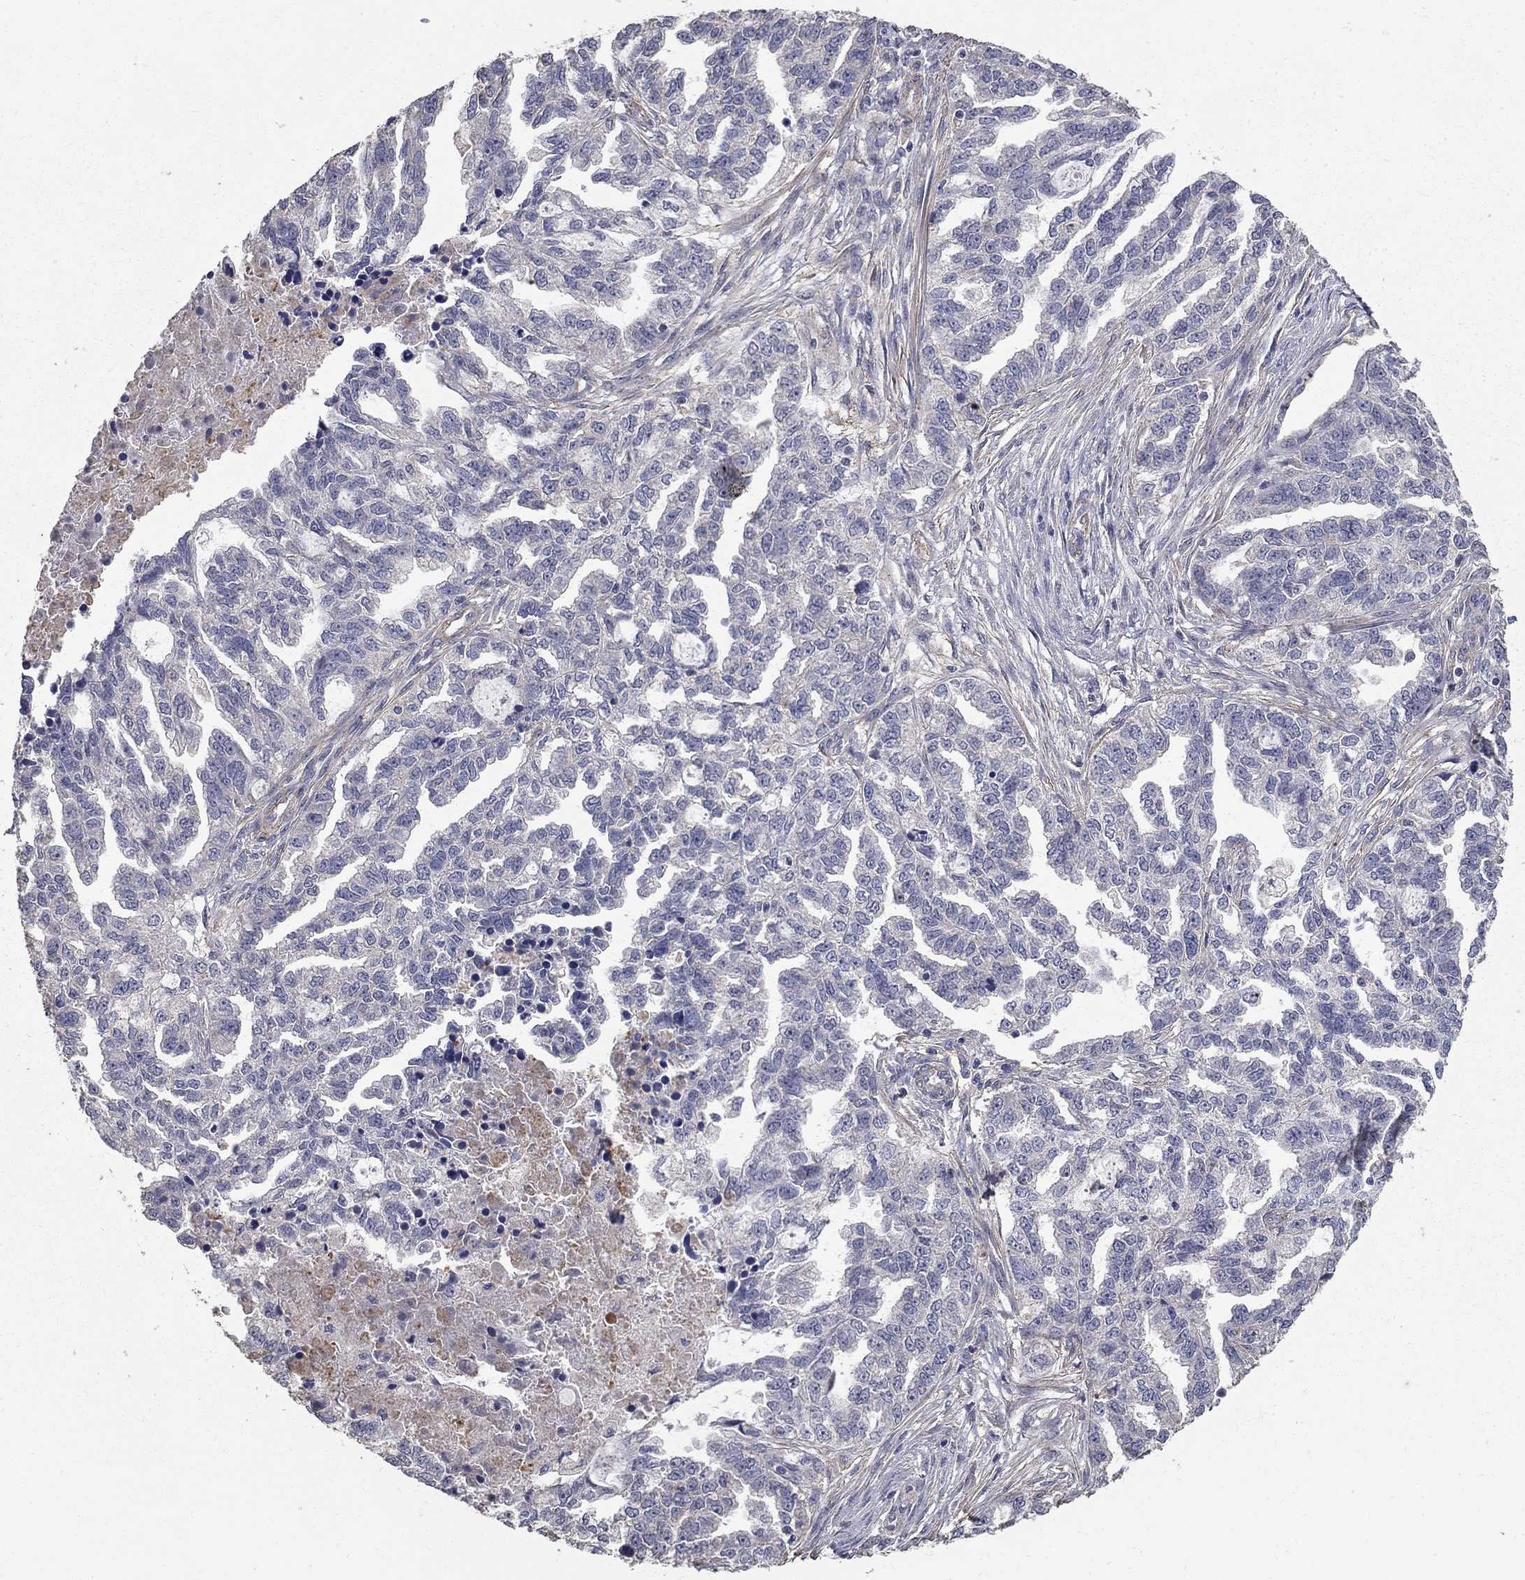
{"staining": {"intensity": "negative", "quantity": "none", "location": "none"}, "tissue": "ovarian cancer", "cell_type": "Tumor cells", "image_type": "cancer", "snomed": [{"axis": "morphology", "description": "Cystadenocarcinoma, serous, NOS"}, {"axis": "topography", "description": "Ovary"}], "caption": "Immunohistochemistry (IHC) of human ovarian cancer (serous cystadenocarcinoma) displays no expression in tumor cells.", "gene": "MPP2", "patient": {"sex": "female", "age": 51}}